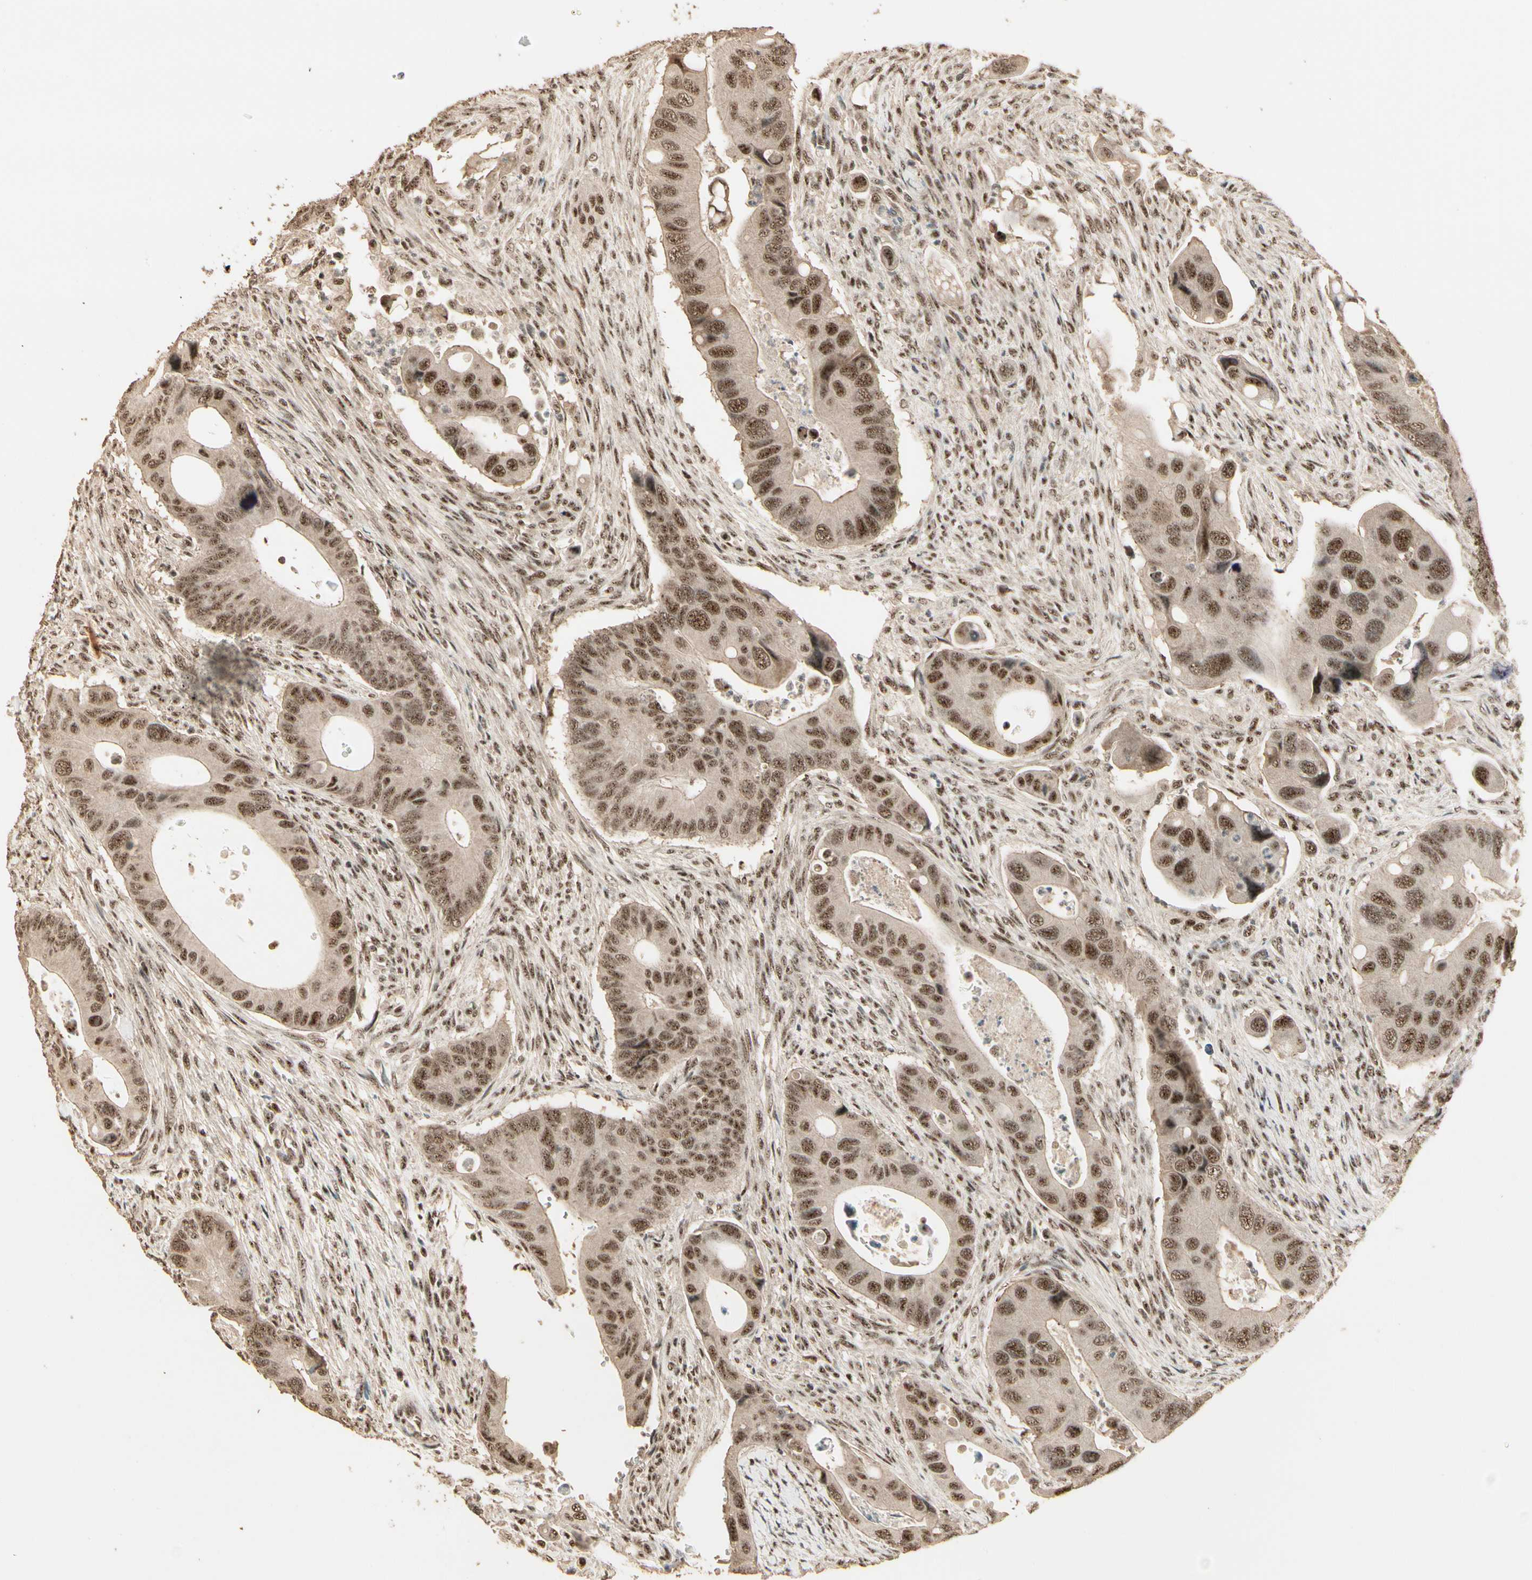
{"staining": {"intensity": "moderate", "quantity": ">75%", "location": "cytoplasmic/membranous,nuclear"}, "tissue": "colorectal cancer", "cell_type": "Tumor cells", "image_type": "cancer", "snomed": [{"axis": "morphology", "description": "Adenocarcinoma, NOS"}, {"axis": "topography", "description": "Rectum"}], "caption": "Moderate cytoplasmic/membranous and nuclear staining for a protein is present in approximately >75% of tumor cells of adenocarcinoma (colorectal) using IHC.", "gene": "RBM25", "patient": {"sex": "female", "age": 57}}